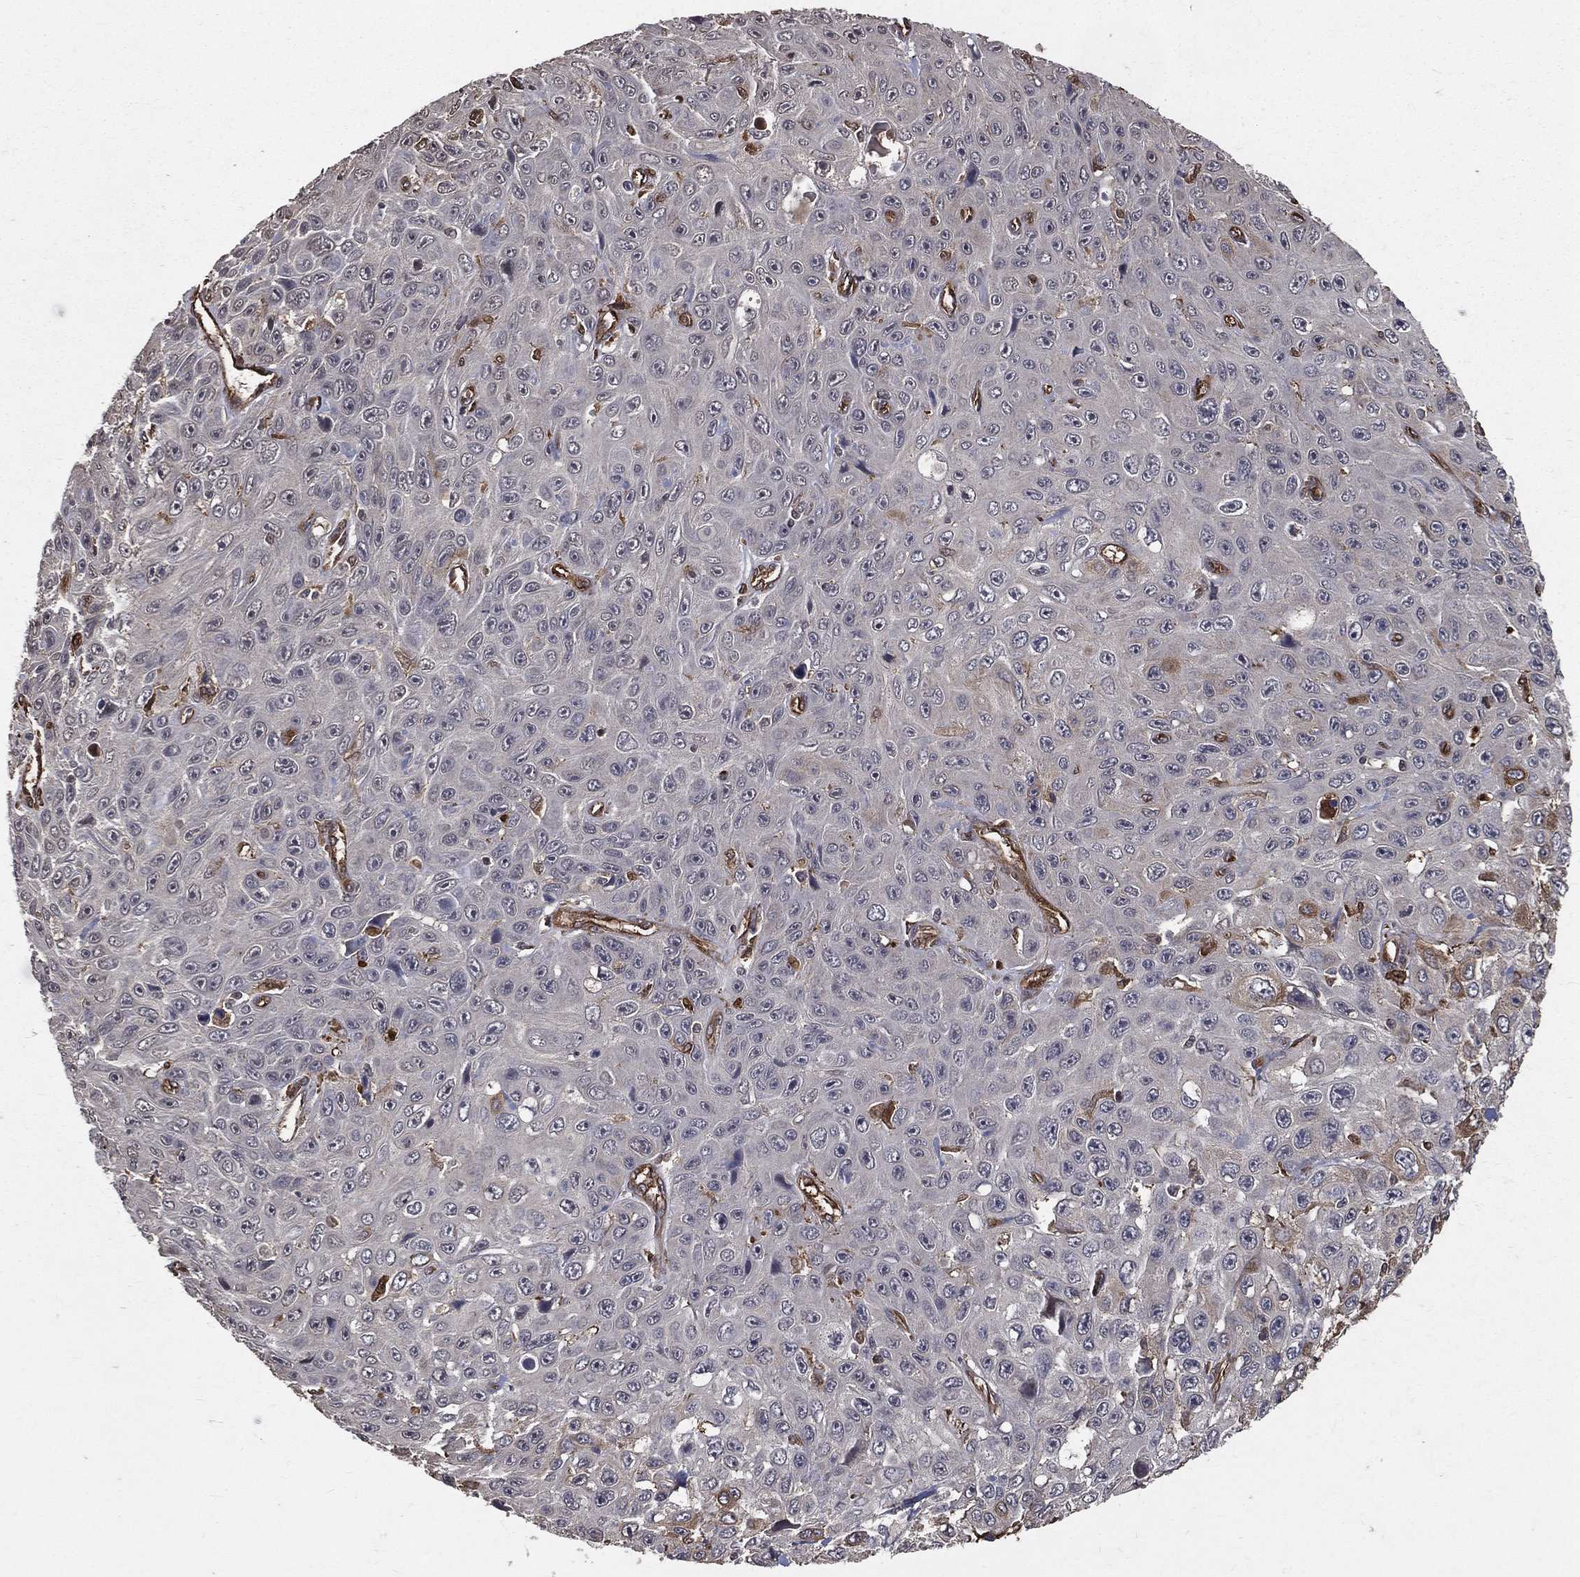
{"staining": {"intensity": "negative", "quantity": "none", "location": "none"}, "tissue": "skin cancer", "cell_type": "Tumor cells", "image_type": "cancer", "snomed": [{"axis": "morphology", "description": "Squamous cell carcinoma, NOS"}, {"axis": "topography", "description": "Skin"}], "caption": "The immunohistochemistry (IHC) photomicrograph has no significant staining in tumor cells of skin cancer tissue.", "gene": "DPYSL2", "patient": {"sex": "male", "age": 82}}